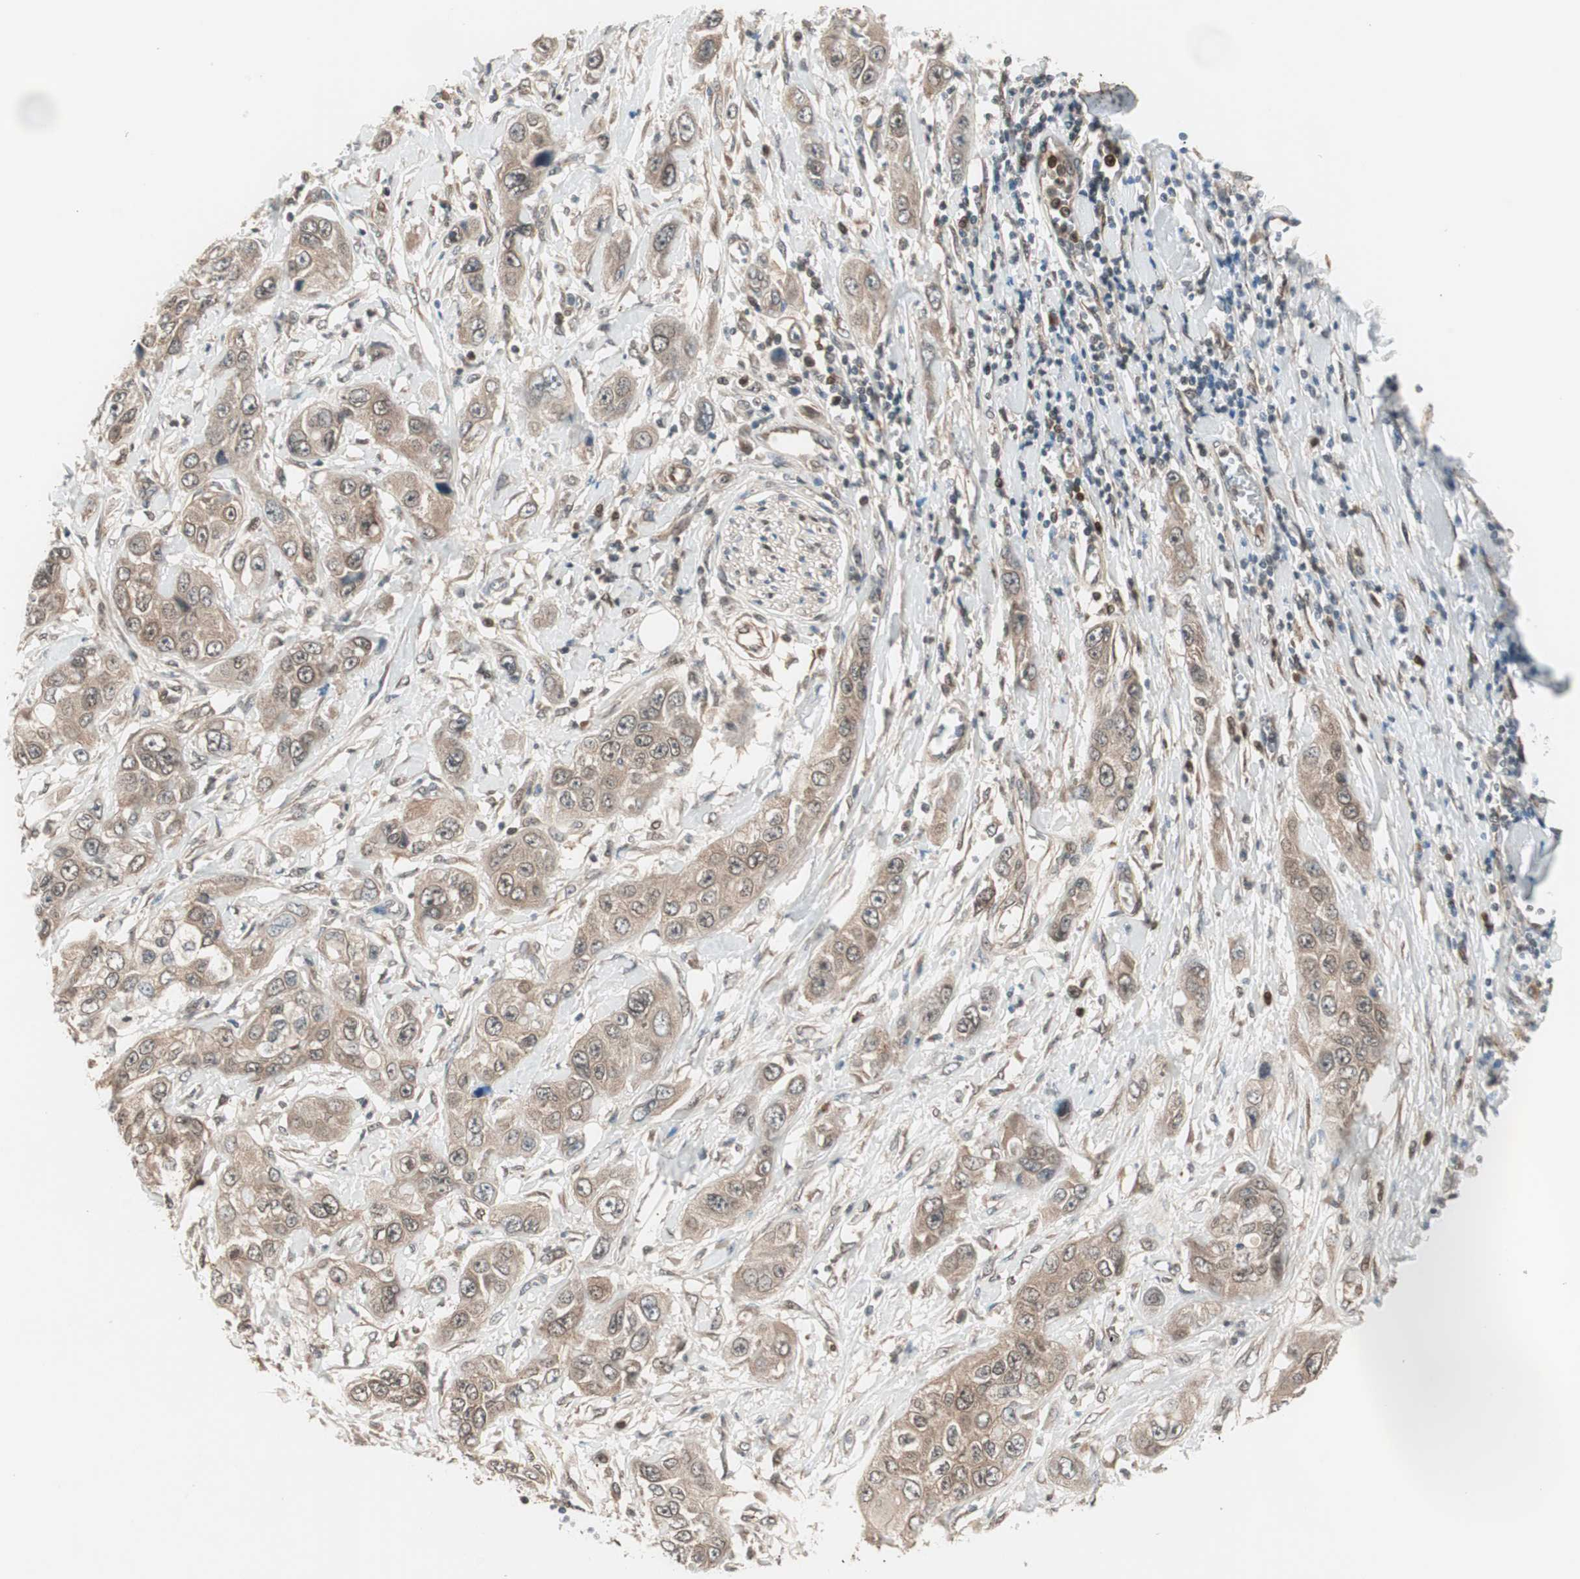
{"staining": {"intensity": "moderate", "quantity": ">75%", "location": "cytoplasmic/membranous"}, "tissue": "pancreatic cancer", "cell_type": "Tumor cells", "image_type": "cancer", "snomed": [{"axis": "morphology", "description": "Adenocarcinoma, NOS"}, {"axis": "topography", "description": "Pancreas"}], "caption": "DAB immunohistochemical staining of pancreatic cancer demonstrates moderate cytoplasmic/membranous protein expression in about >75% of tumor cells. The staining was performed using DAB (3,3'-diaminobenzidine) to visualize the protein expression in brown, while the nuclei were stained in blue with hematoxylin (Magnification: 20x).", "gene": "PRKG2", "patient": {"sex": "female", "age": 70}}